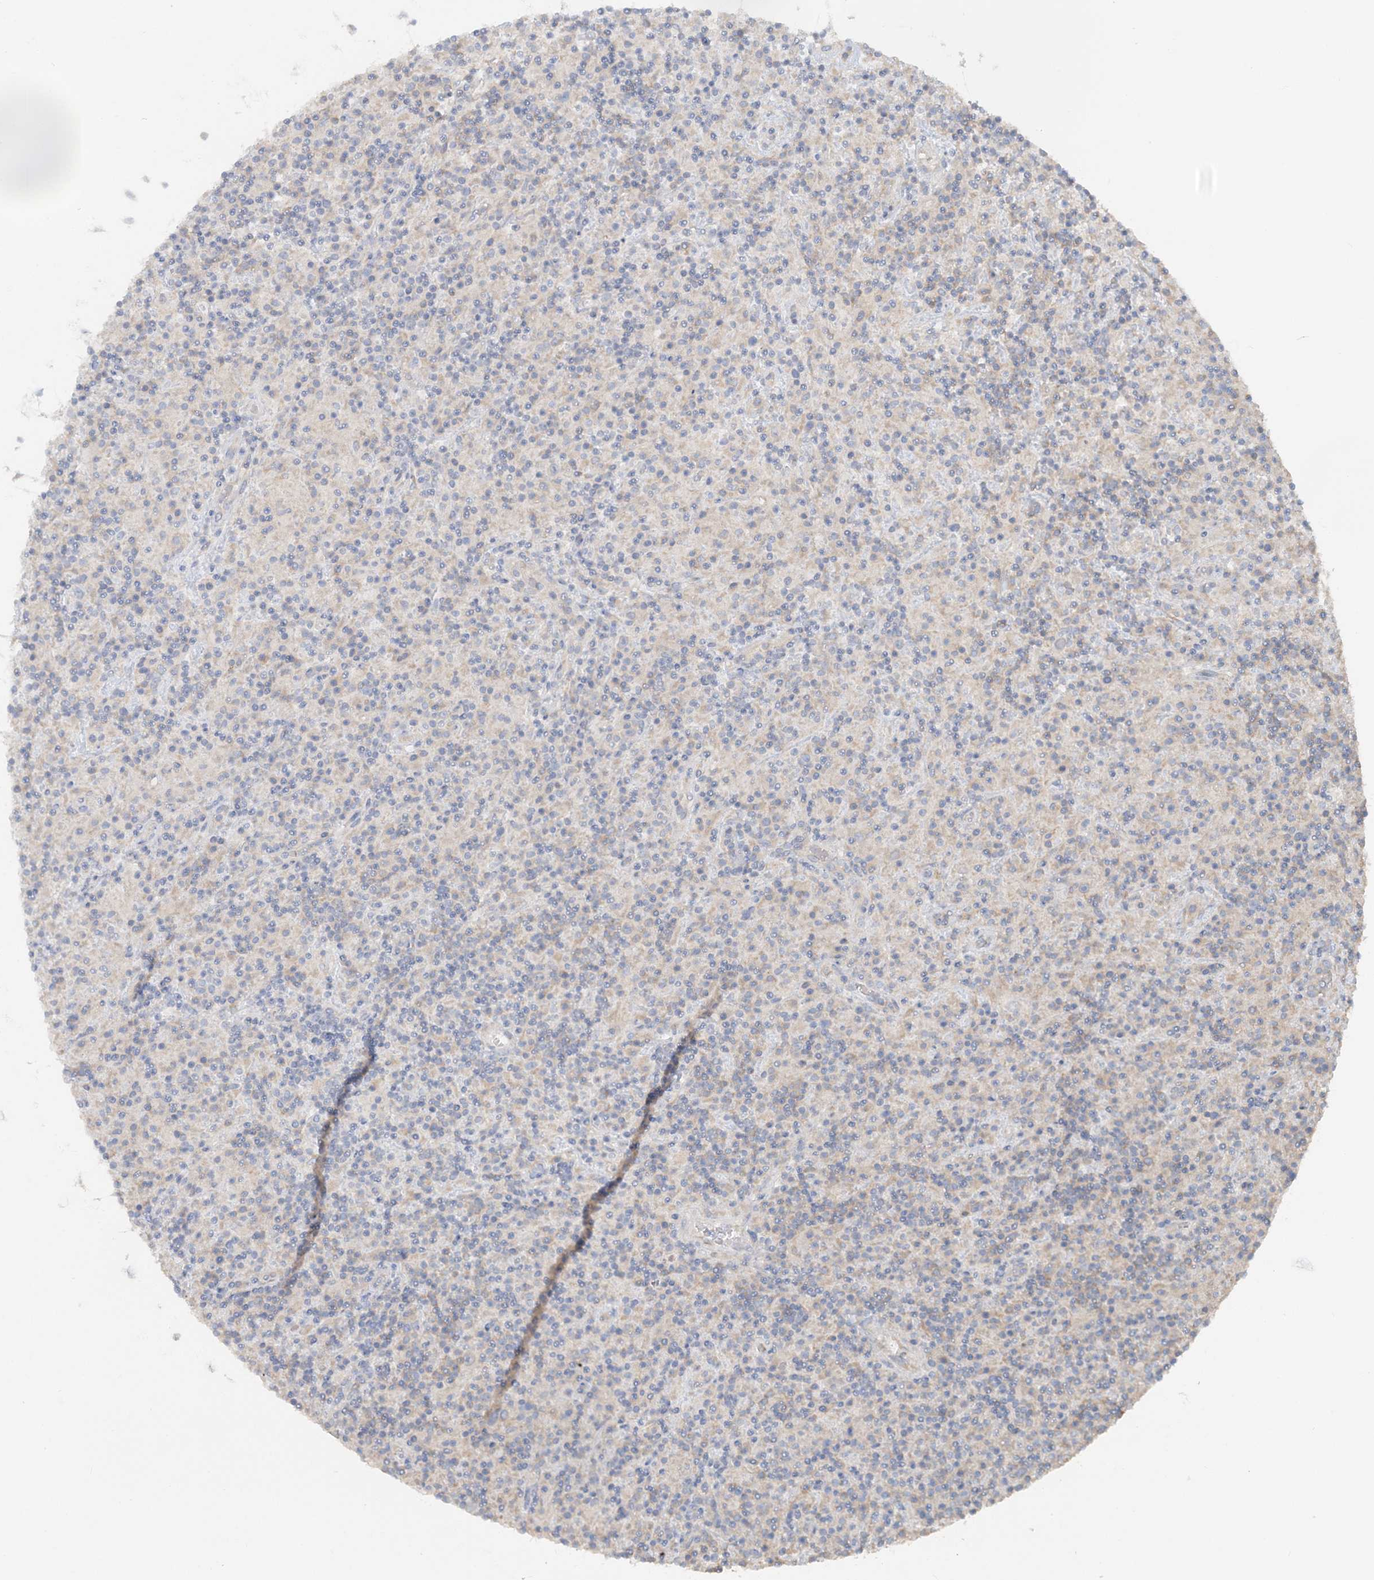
{"staining": {"intensity": "negative", "quantity": "none", "location": "none"}, "tissue": "lymphoma", "cell_type": "Tumor cells", "image_type": "cancer", "snomed": [{"axis": "morphology", "description": "Hodgkin's disease, NOS"}, {"axis": "topography", "description": "Lymph node"}], "caption": "This is an immunohistochemistry image of human lymphoma. There is no expression in tumor cells.", "gene": "TBC1D5", "patient": {"sex": "male", "age": 70}}